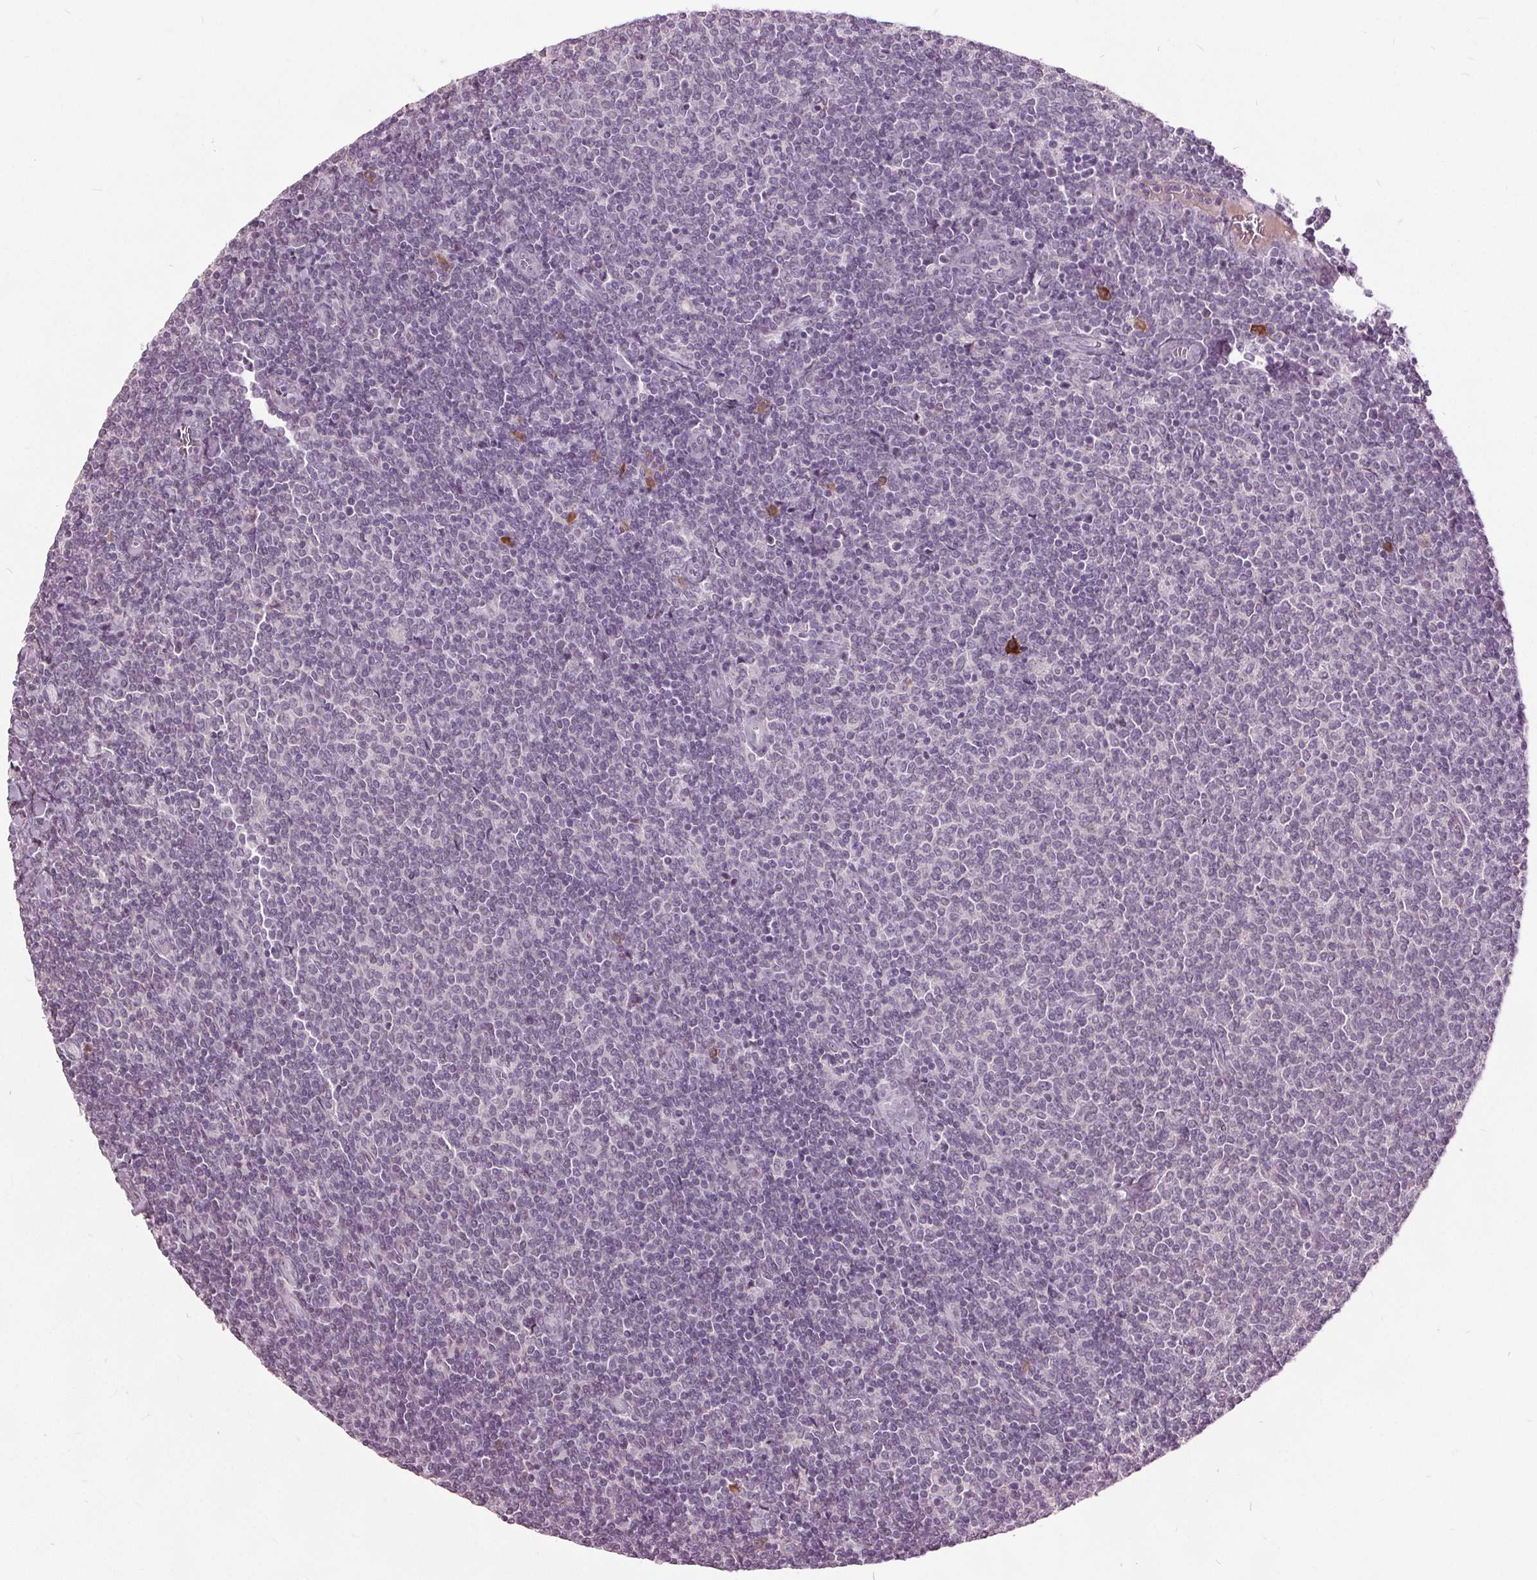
{"staining": {"intensity": "negative", "quantity": "none", "location": "none"}, "tissue": "lymphoma", "cell_type": "Tumor cells", "image_type": "cancer", "snomed": [{"axis": "morphology", "description": "Malignant lymphoma, non-Hodgkin's type, Low grade"}, {"axis": "topography", "description": "Lymph node"}], "caption": "This is a photomicrograph of immunohistochemistry staining of lymphoma, which shows no positivity in tumor cells.", "gene": "CXCL16", "patient": {"sex": "male", "age": 52}}